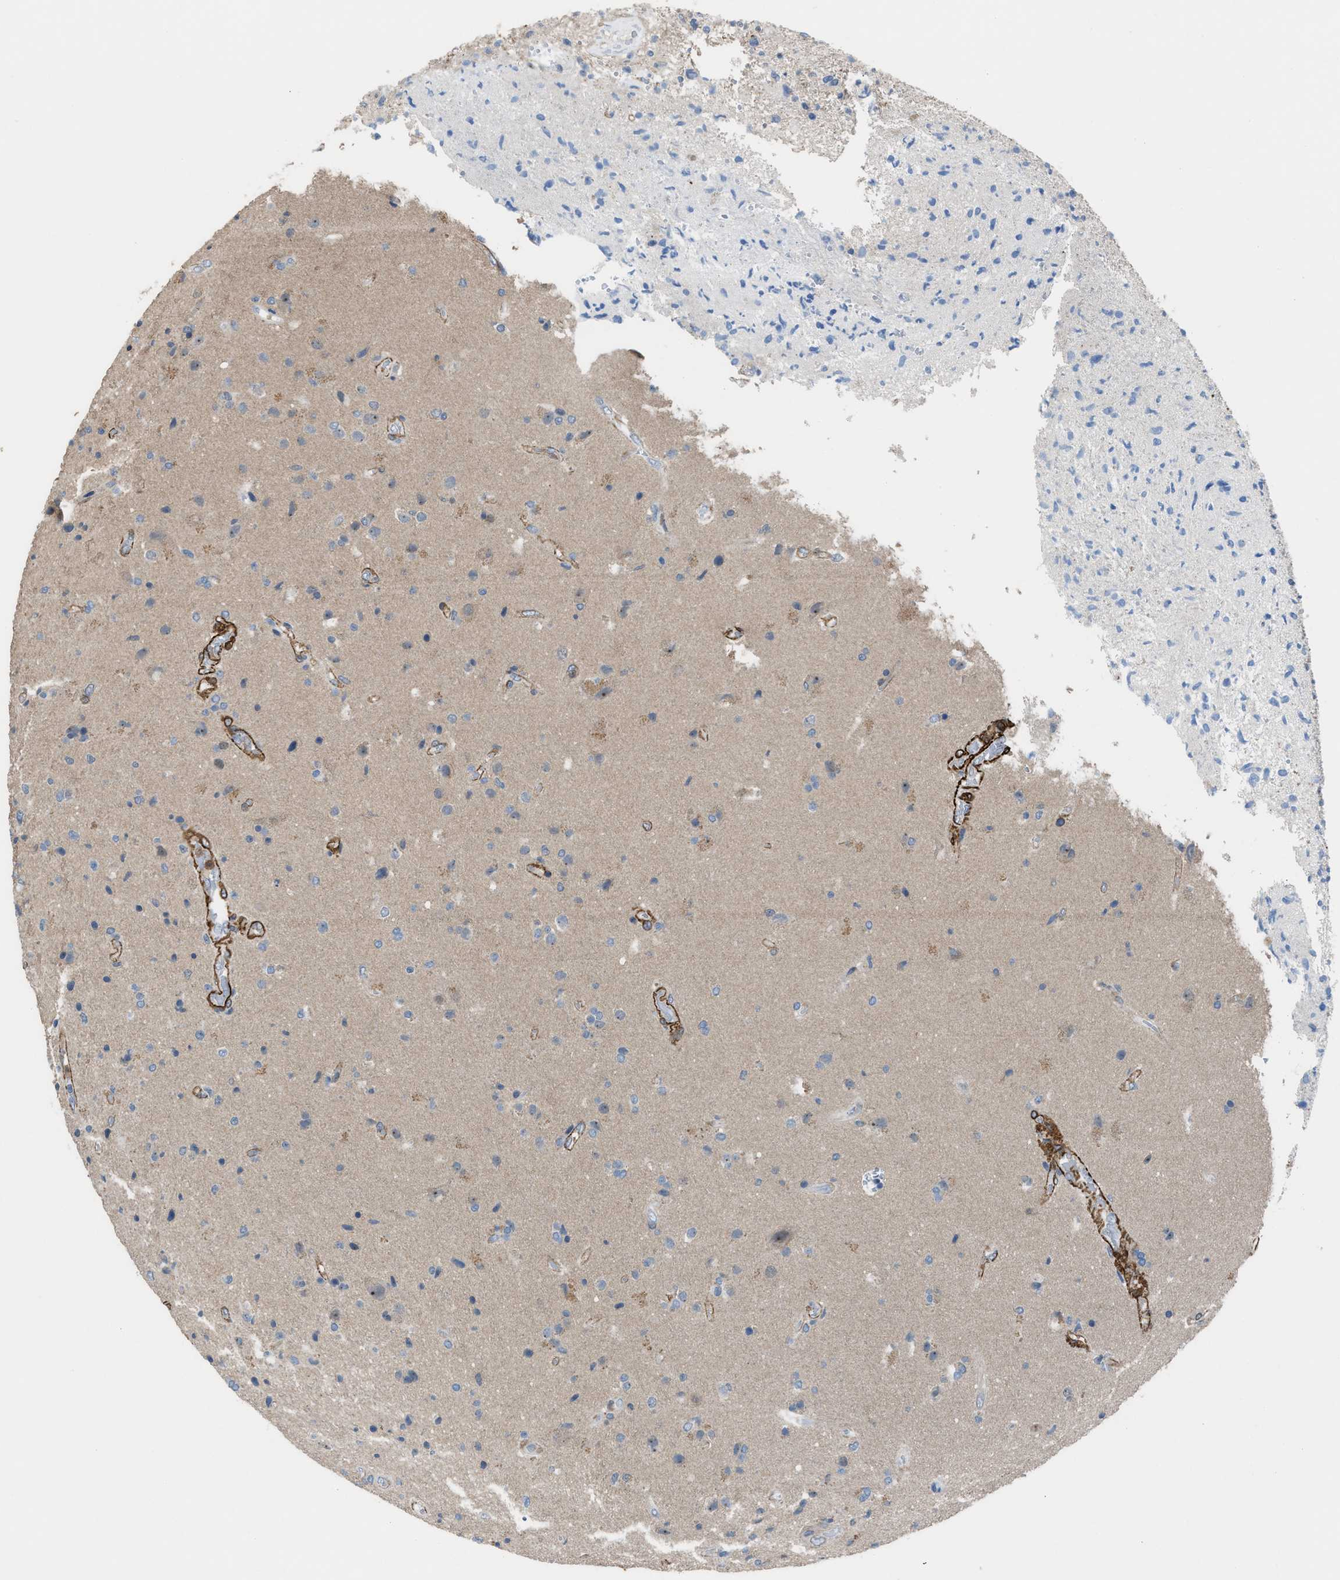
{"staining": {"intensity": "negative", "quantity": "none", "location": "none"}, "tissue": "glioma", "cell_type": "Tumor cells", "image_type": "cancer", "snomed": [{"axis": "morphology", "description": "Glioma, malignant, High grade"}, {"axis": "topography", "description": "Brain"}], "caption": "An IHC micrograph of glioma is shown. There is no staining in tumor cells of glioma. Brightfield microscopy of immunohistochemistry (IHC) stained with DAB (3,3'-diaminobenzidine) (brown) and hematoxylin (blue), captured at high magnification.", "gene": "NQO2", "patient": {"sex": "male", "age": 72}}